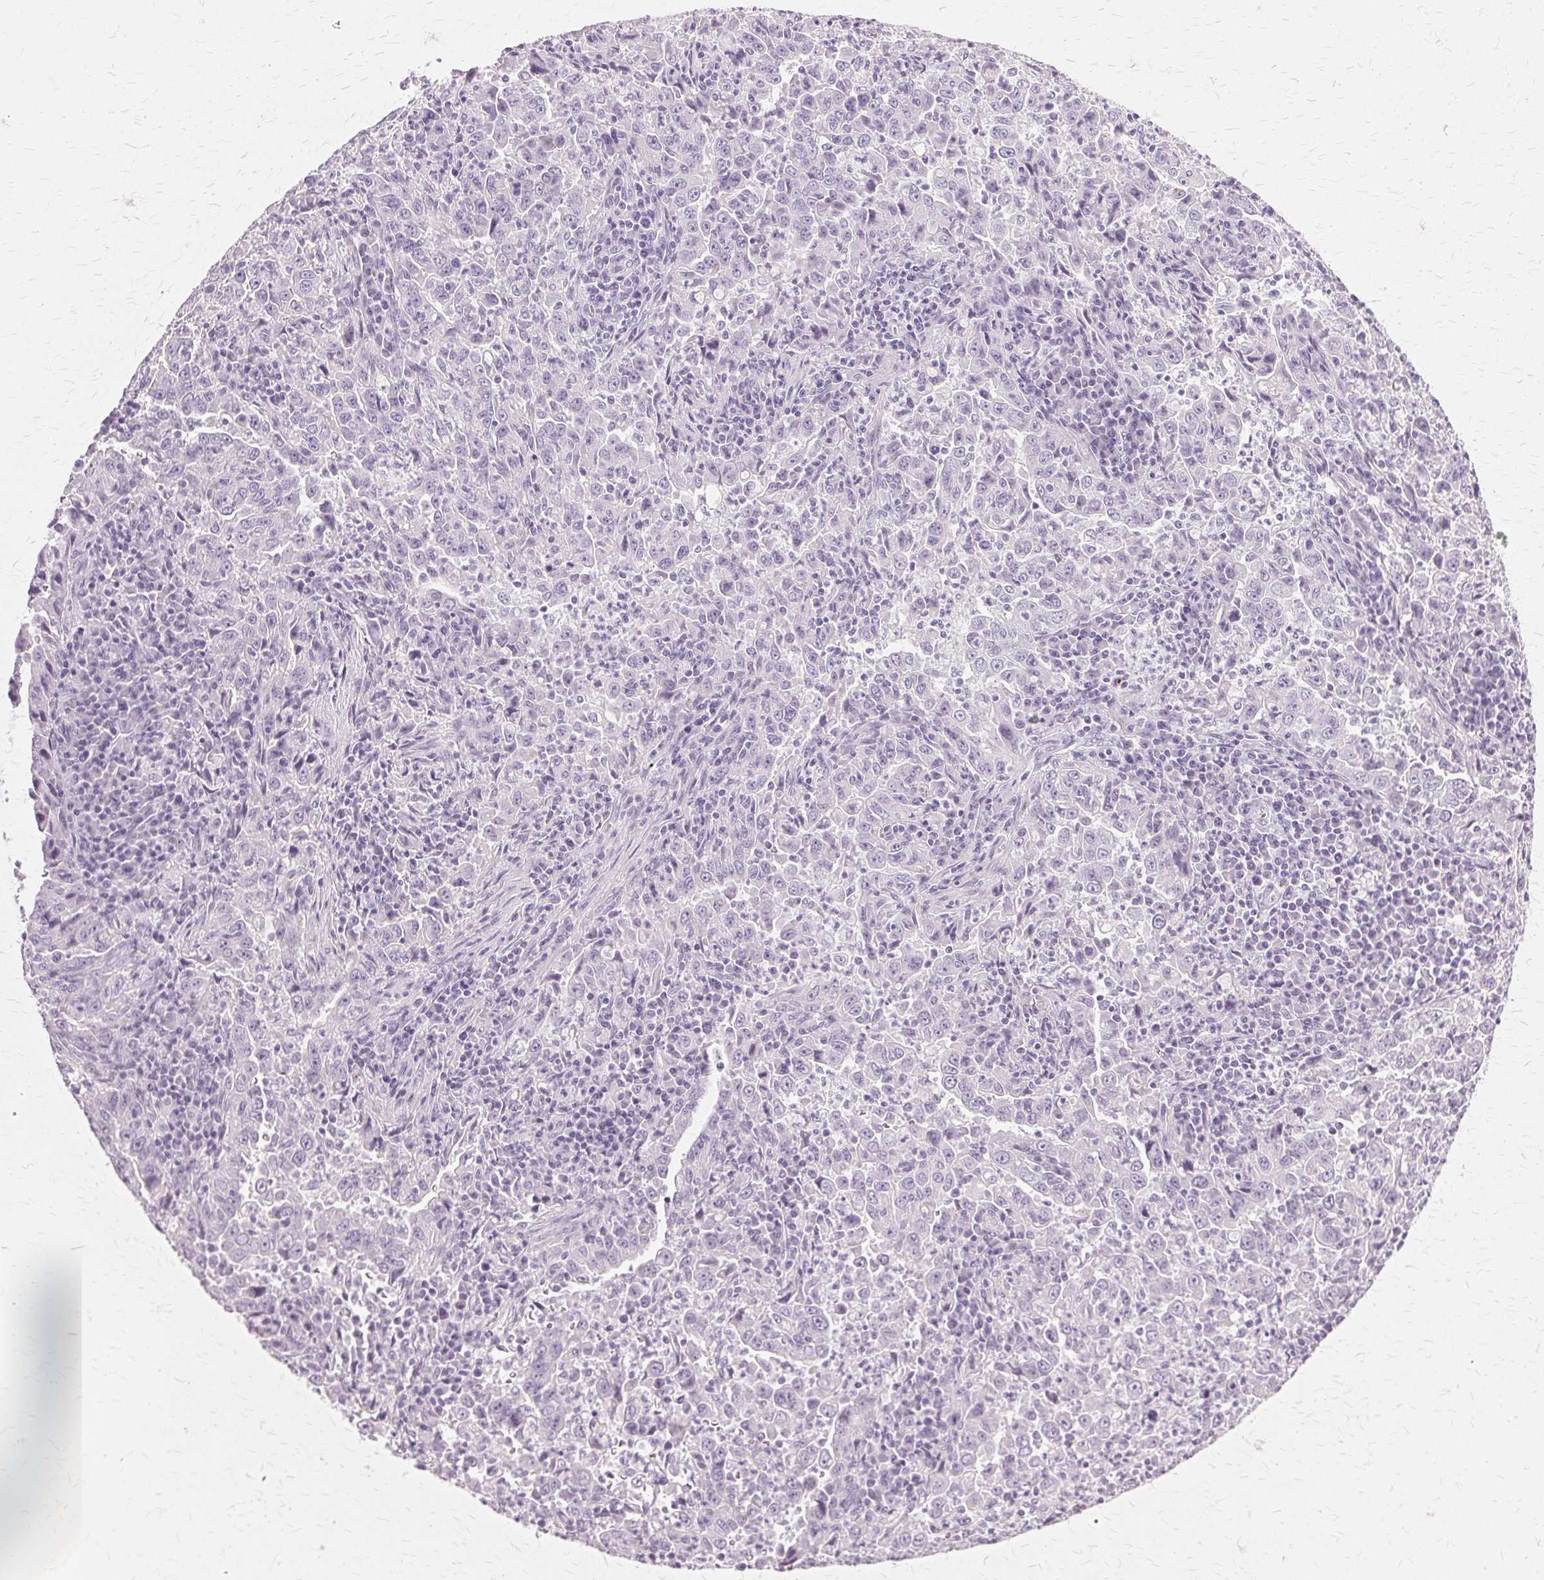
{"staining": {"intensity": "negative", "quantity": "none", "location": "none"}, "tissue": "lung cancer", "cell_type": "Tumor cells", "image_type": "cancer", "snomed": [{"axis": "morphology", "description": "Adenocarcinoma, NOS"}, {"axis": "topography", "description": "Lung"}], "caption": "This is an immunohistochemistry histopathology image of lung cancer. There is no positivity in tumor cells.", "gene": "SLC45A3", "patient": {"sex": "male", "age": 67}}